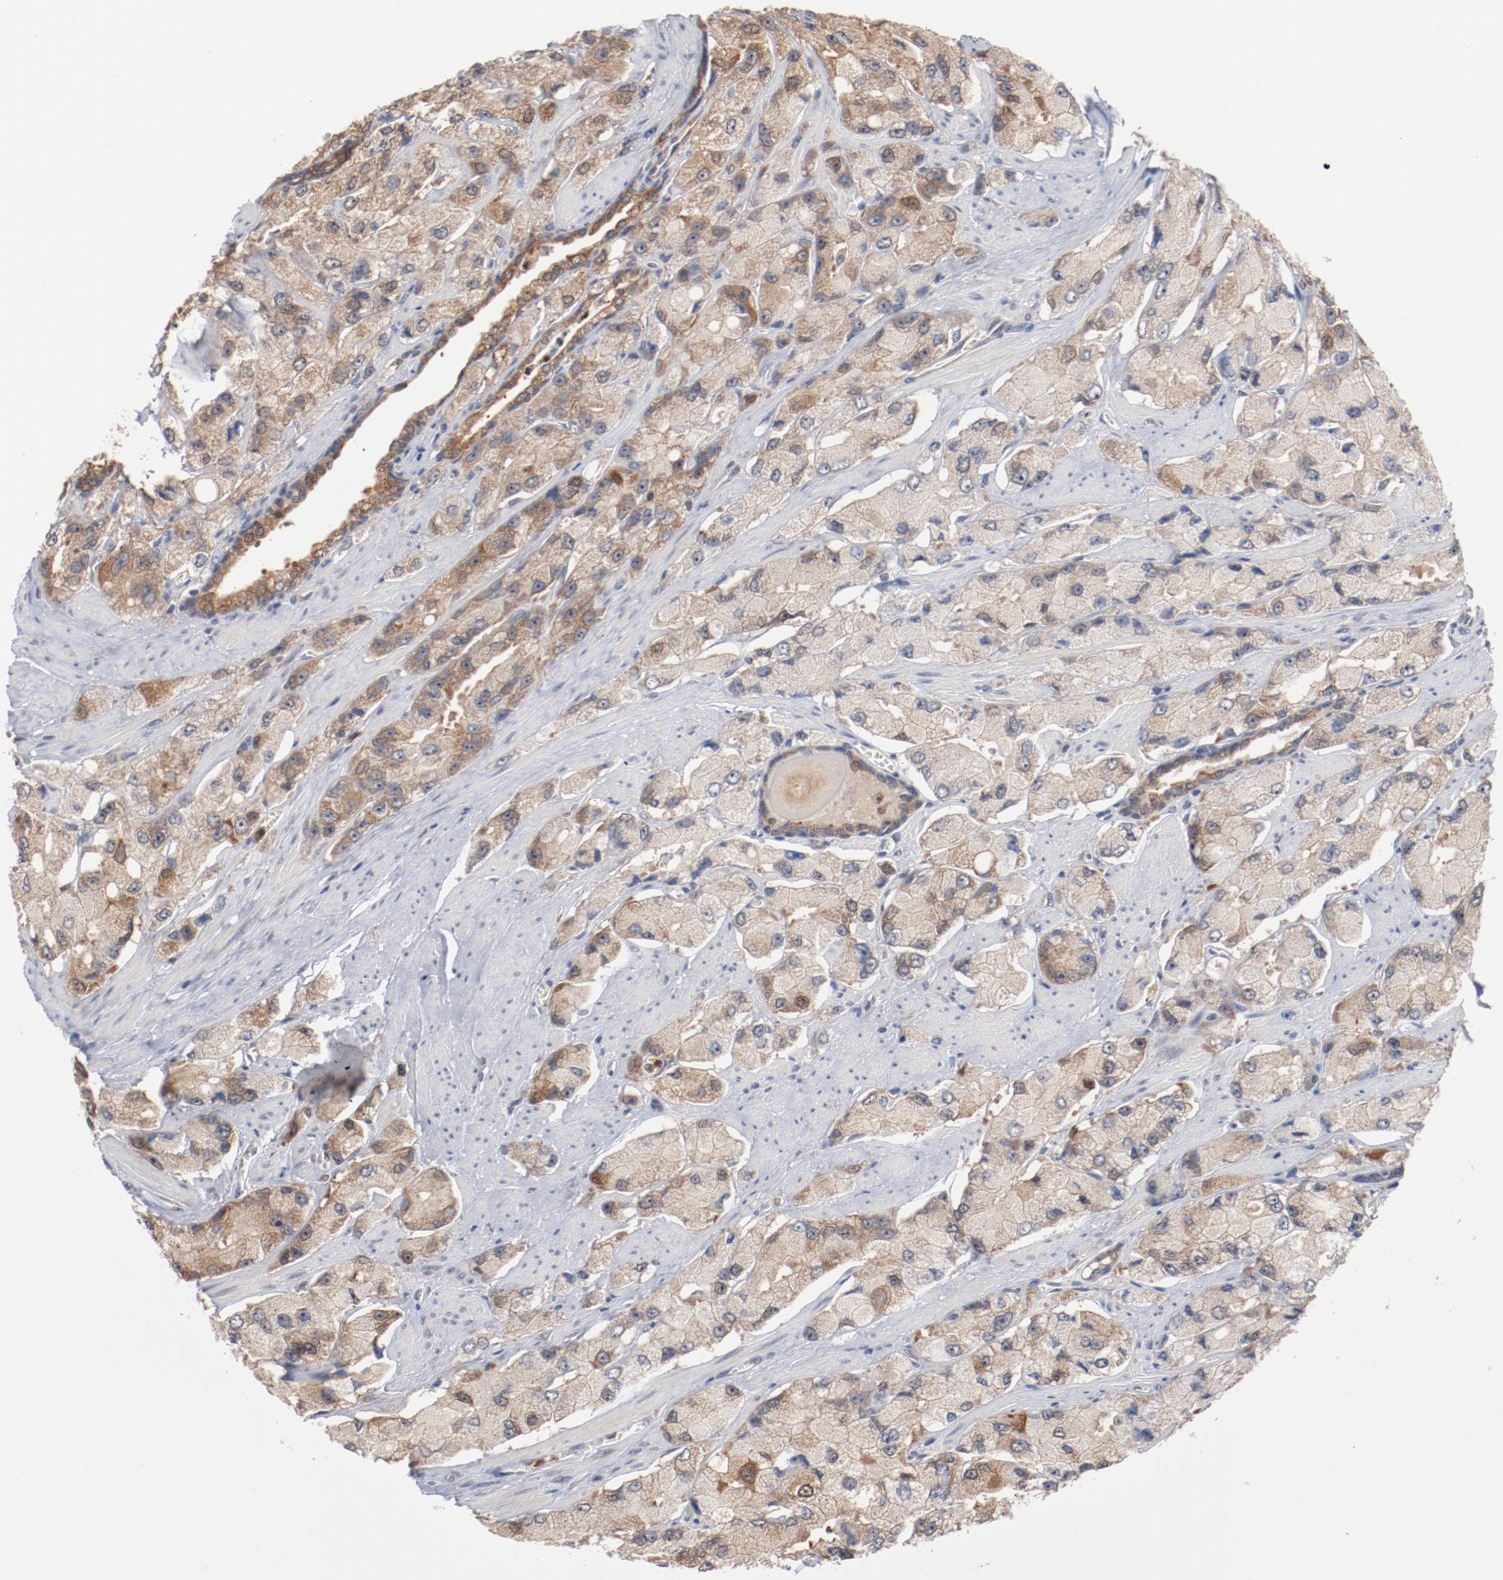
{"staining": {"intensity": "weak", "quantity": ">75%", "location": "cytoplasmic/membranous"}, "tissue": "prostate cancer", "cell_type": "Tumor cells", "image_type": "cancer", "snomed": [{"axis": "morphology", "description": "Adenocarcinoma, High grade"}, {"axis": "topography", "description": "Prostate"}], "caption": "The histopathology image displays a brown stain indicating the presence of a protein in the cytoplasmic/membranous of tumor cells in prostate adenocarcinoma (high-grade).", "gene": "RNASE11", "patient": {"sex": "male", "age": 58}}